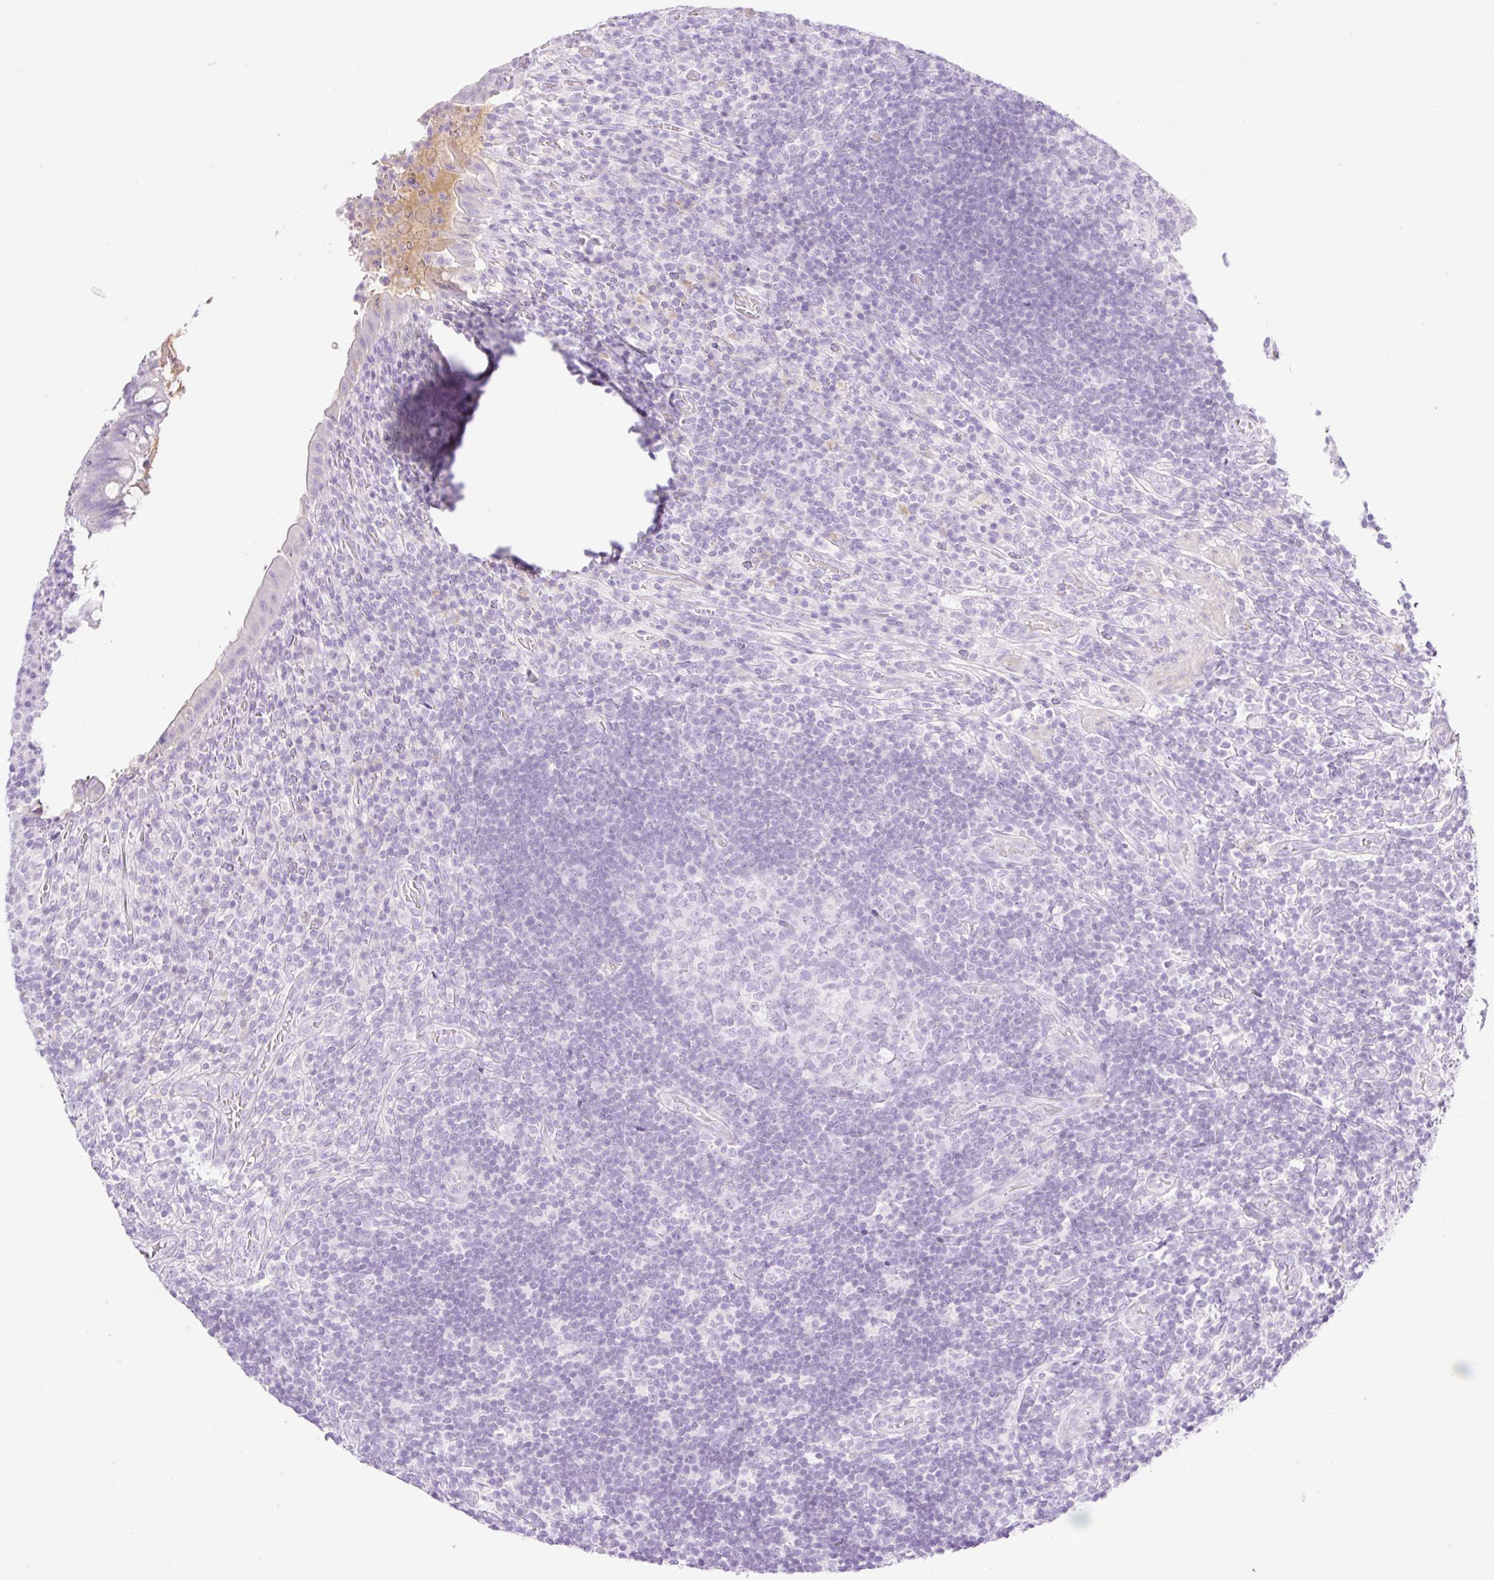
{"staining": {"intensity": "negative", "quantity": "none", "location": "none"}, "tissue": "appendix", "cell_type": "Glandular cells", "image_type": "normal", "snomed": [{"axis": "morphology", "description": "Normal tissue, NOS"}, {"axis": "topography", "description": "Appendix"}], "caption": "The immunohistochemistry (IHC) histopathology image has no significant positivity in glandular cells of appendix.", "gene": "PALM3", "patient": {"sex": "female", "age": 43}}